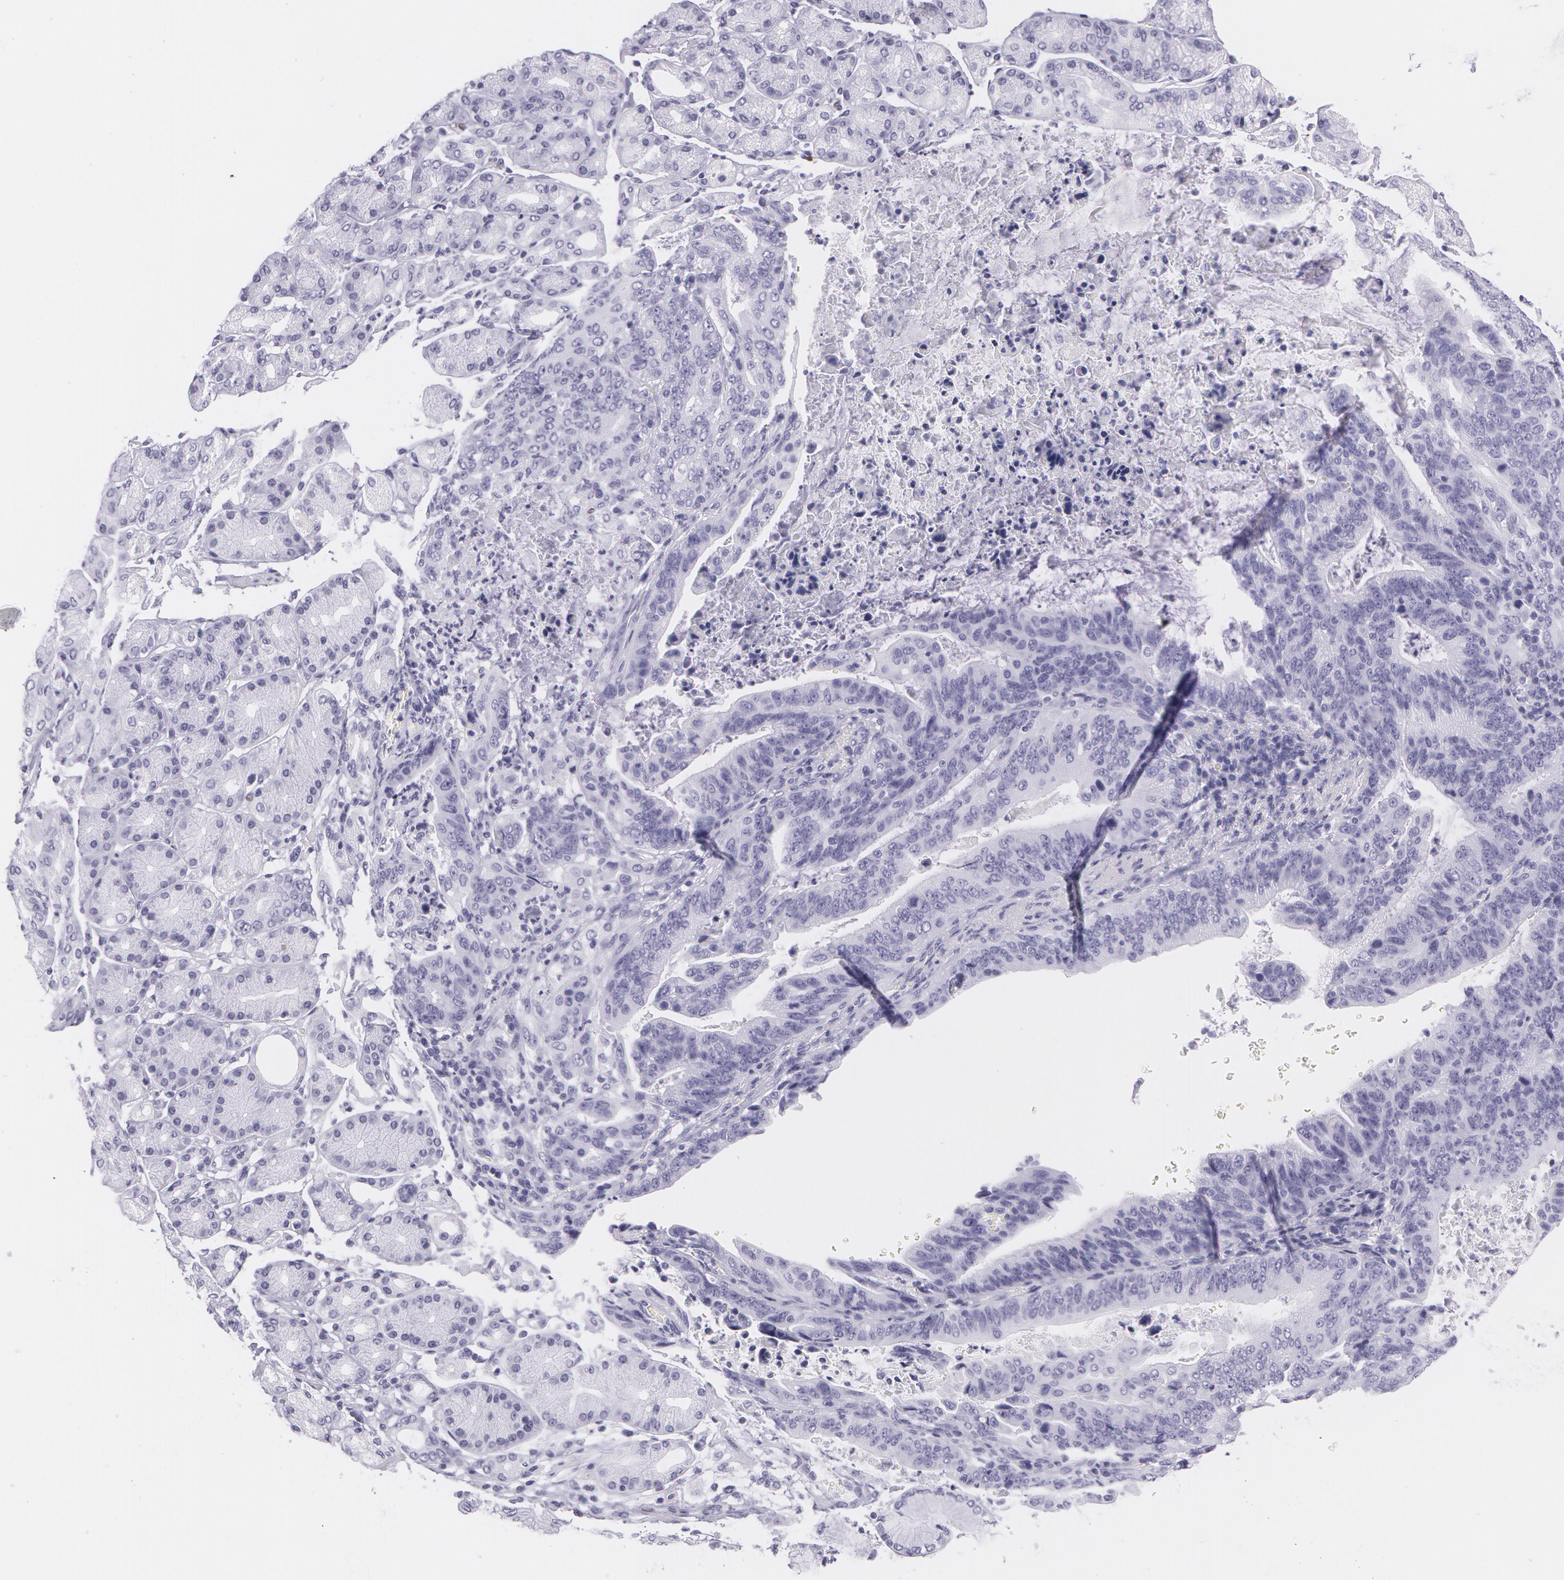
{"staining": {"intensity": "negative", "quantity": "none", "location": "none"}, "tissue": "stomach cancer", "cell_type": "Tumor cells", "image_type": "cancer", "snomed": [{"axis": "morphology", "description": "Adenocarcinoma, NOS"}, {"axis": "topography", "description": "Stomach, upper"}], "caption": "This is an immunohistochemistry (IHC) histopathology image of human adenocarcinoma (stomach). There is no expression in tumor cells.", "gene": "SNCG", "patient": {"sex": "female", "age": 50}}